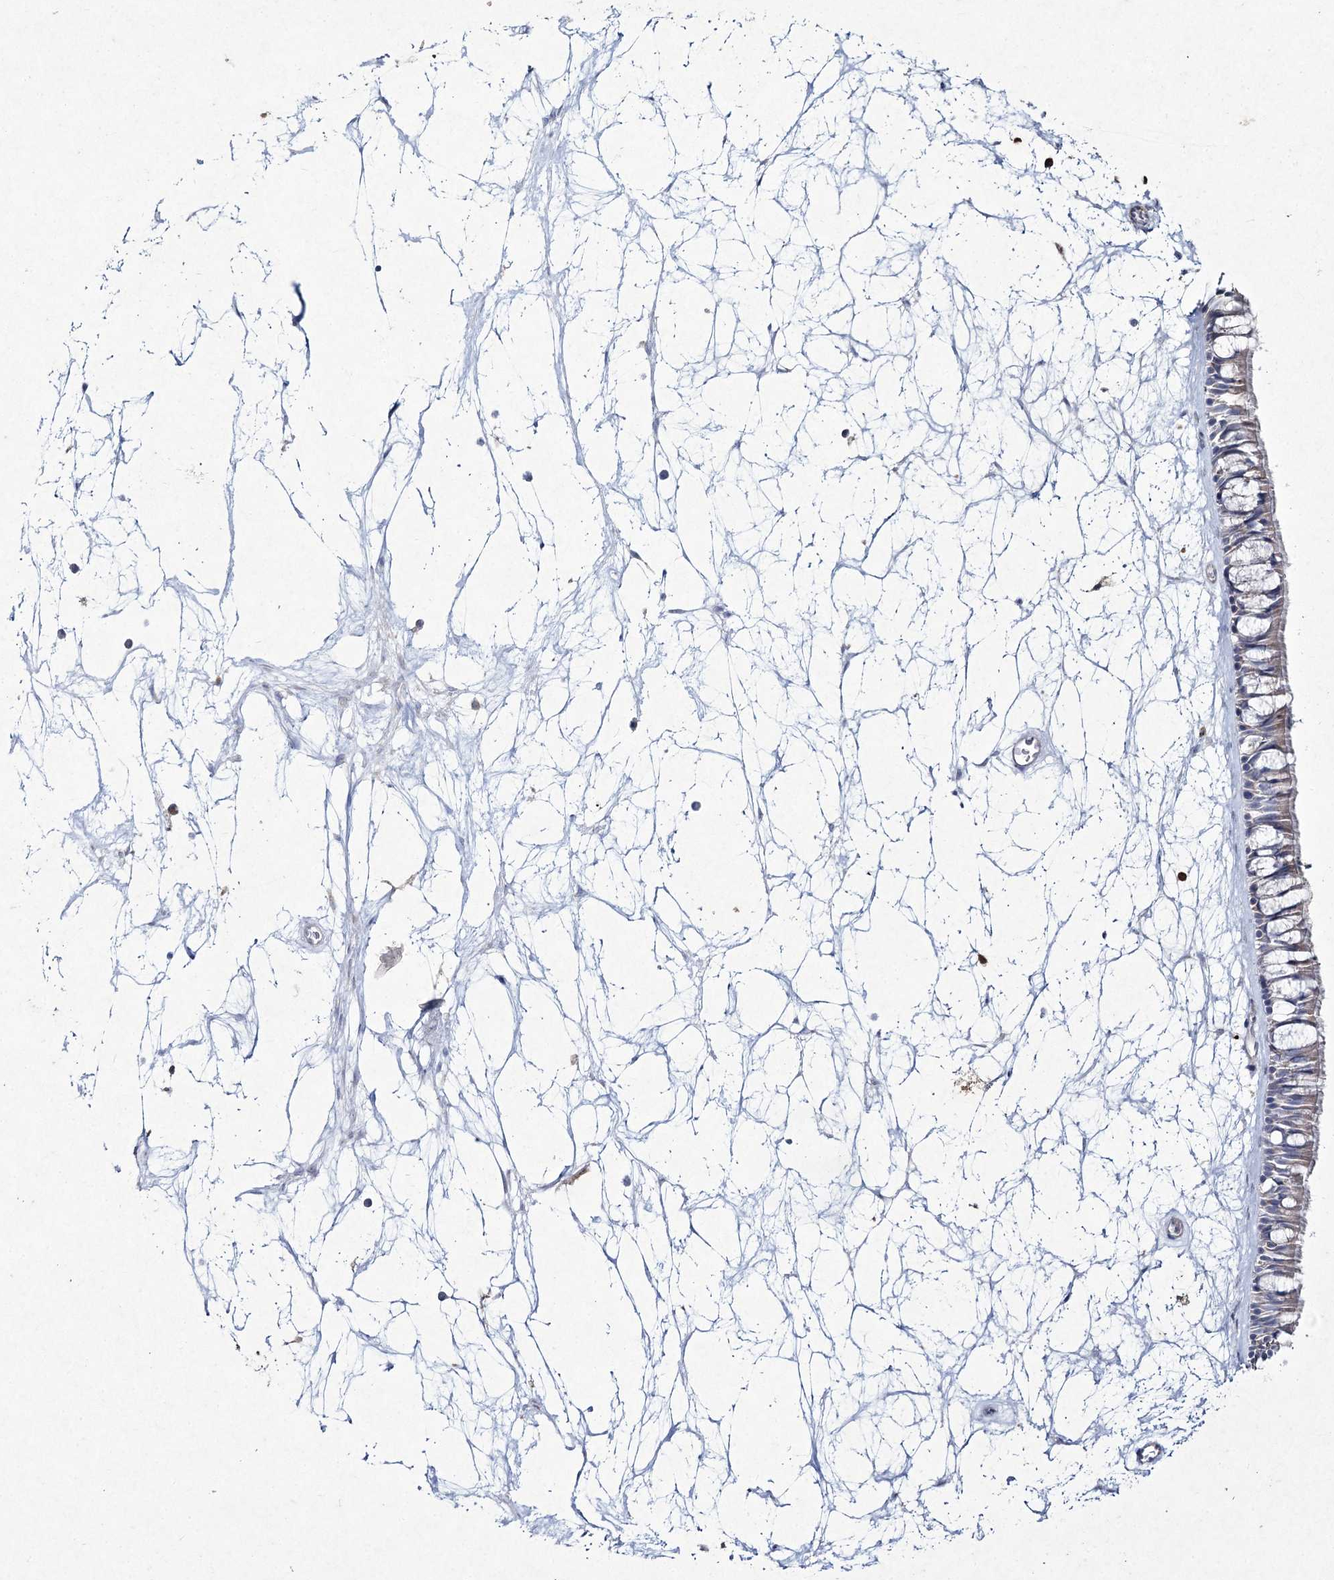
{"staining": {"intensity": "negative", "quantity": "none", "location": "none"}, "tissue": "nasopharynx", "cell_type": "Respiratory epithelial cells", "image_type": "normal", "snomed": [{"axis": "morphology", "description": "Normal tissue, NOS"}, {"axis": "topography", "description": "Nasopharynx"}], "caption": "Immunohistochemical staining of benign nasopharynx shows no significant expression in respiratory epithelial cells.", "gene": "NIPAL4", "patient": {"sex": "male", "age": 64}}